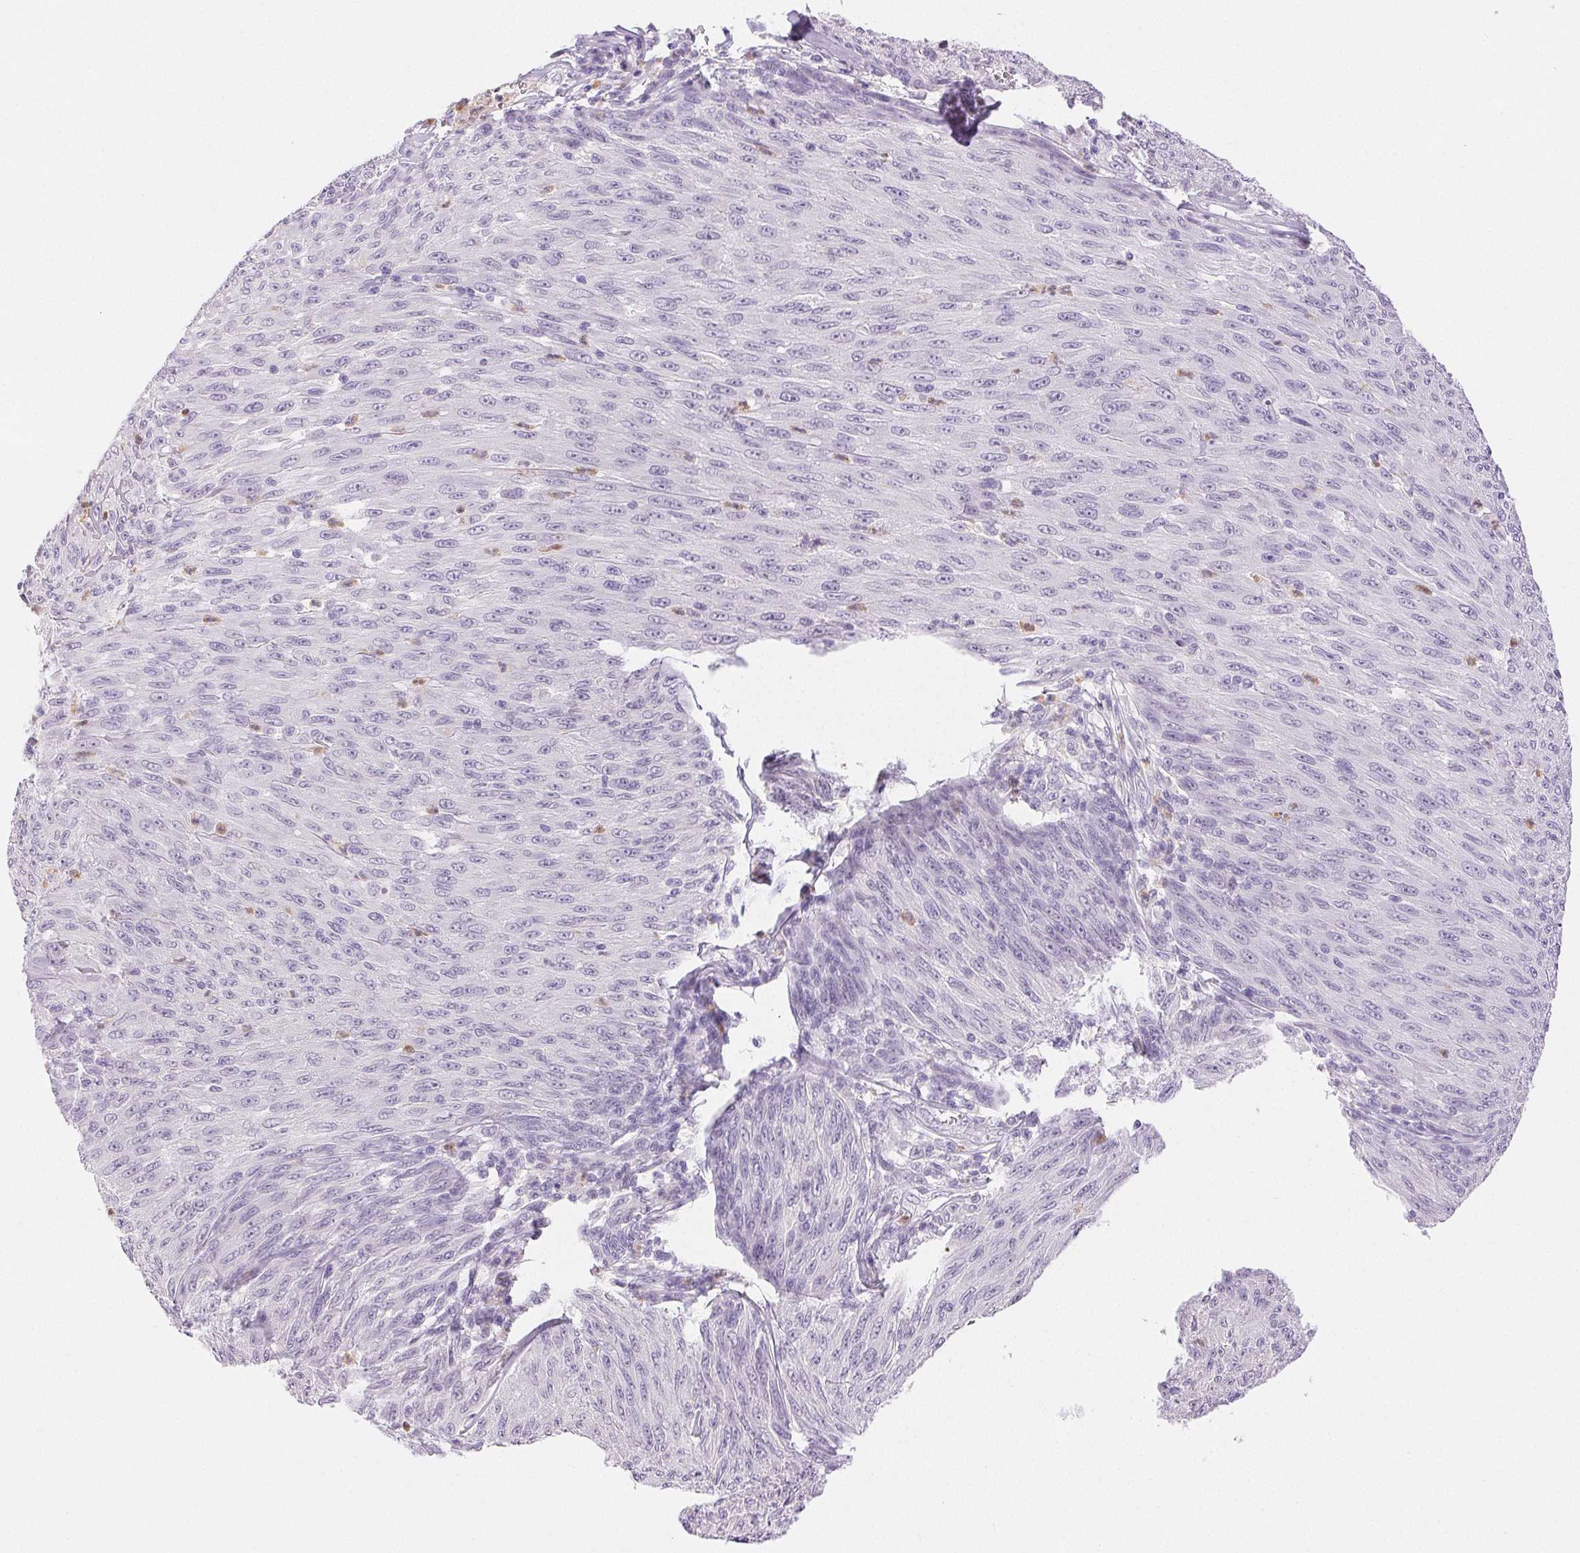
{"staining": {"intensity": "negative", "quantity": "none", "location": "none"}, "tissue": "melanoma", "cell_type": "Tumor cells", "image_type": "cancer", "snomed": [{"axis": "morphology", "description": "Malignant melanoma, NOS"}, {"axis": "topography", "description": "Skin"}], "caption": "There is no significant expression in tumor cells of malignant melanoma.", "gene": "EMX2", "patient": {"sex": "male", "age": 85}}